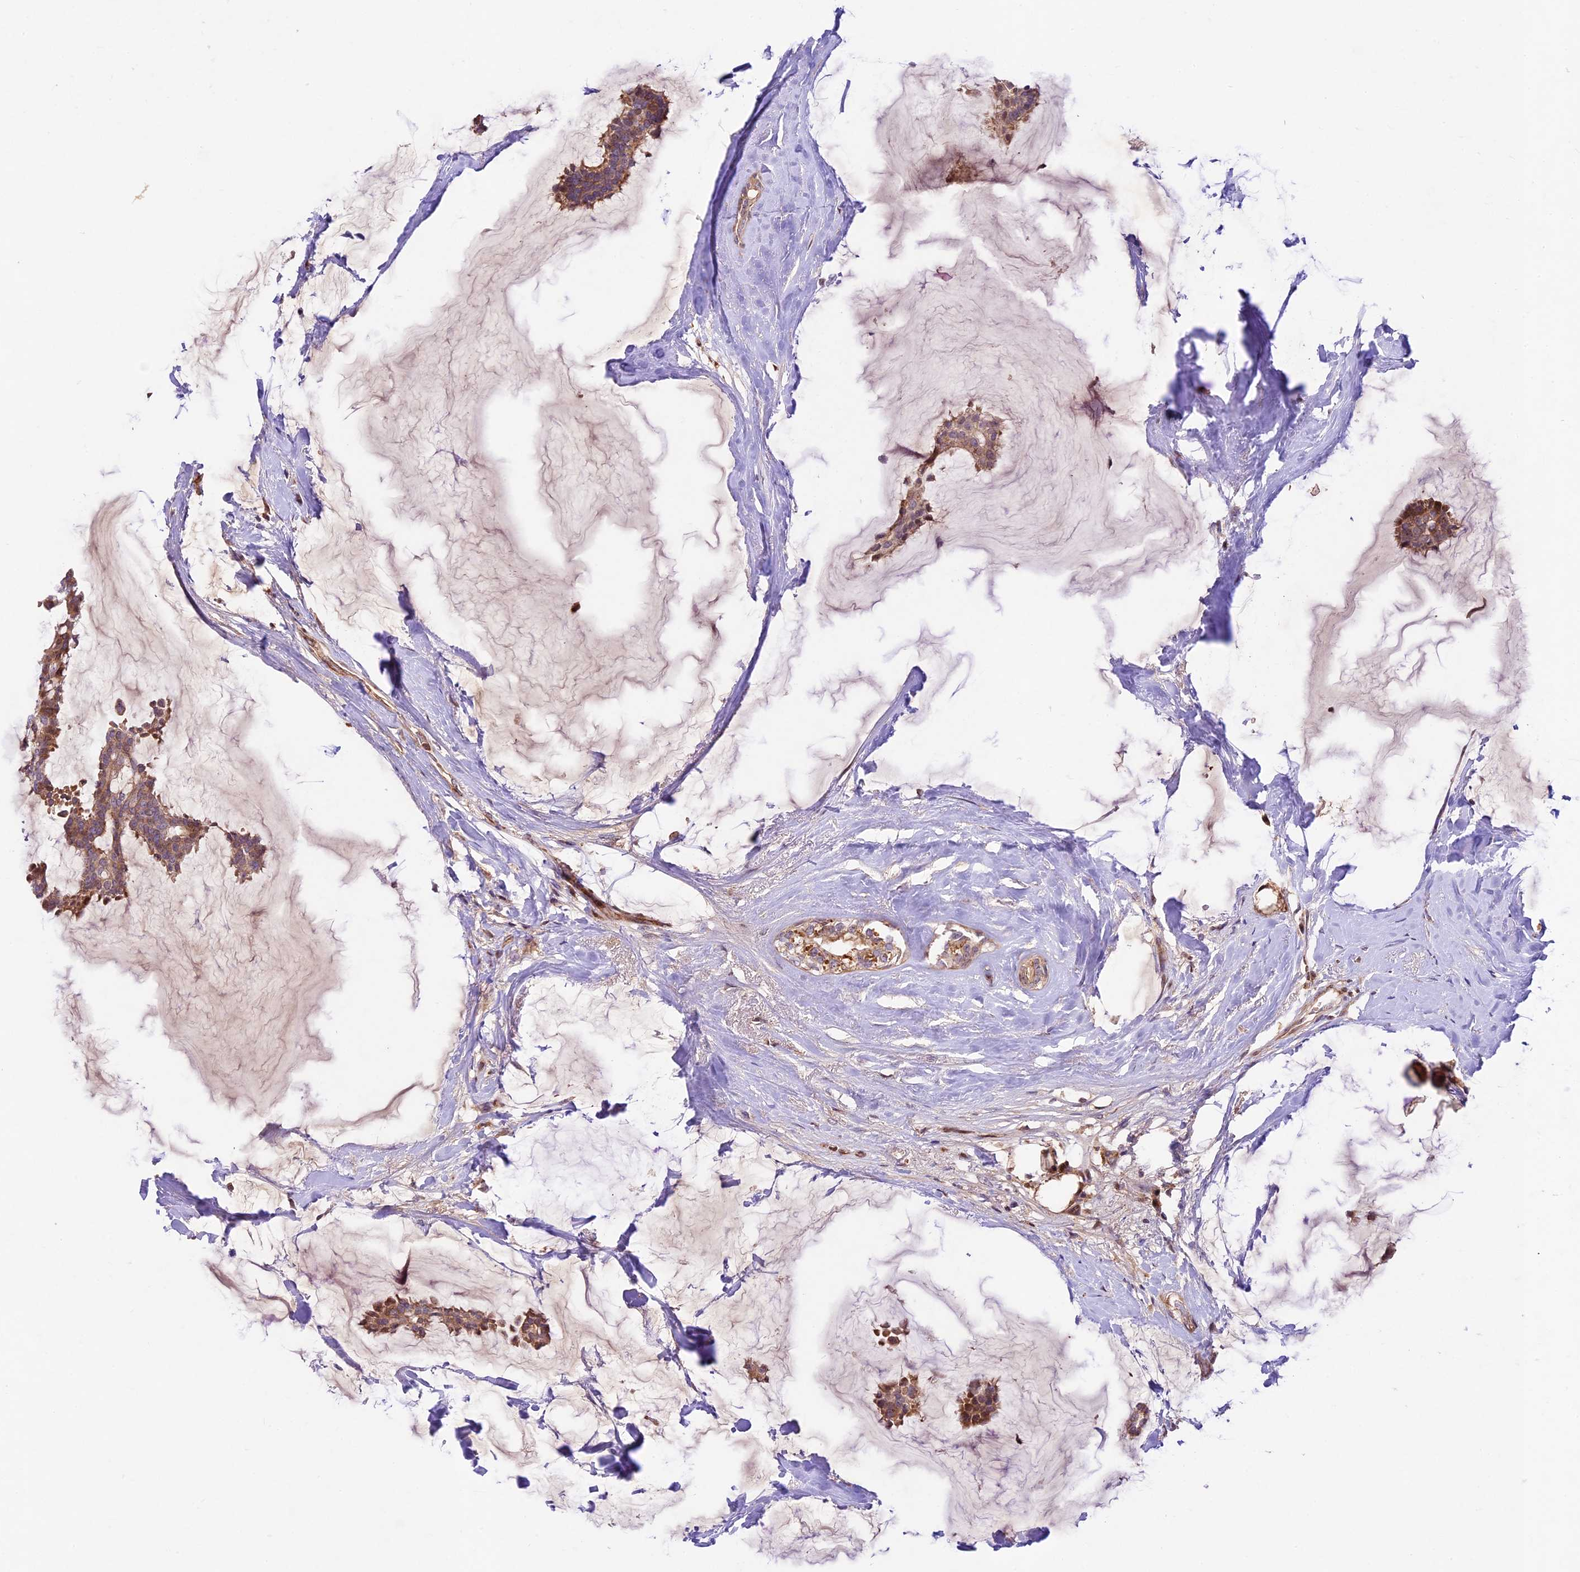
{"staining": {"intensity": "moderate", "quantity": ">75%", "location": "cytoplasmic/membranous"}, "tissue": "breast cancer", "cell_type": "Tumor cells", "image_type": "cancer", "snomed": [{"axis": "morphology", "description": "Duct carcinoma"}, {"axis": "topography", "description": "Breast"}], "caption": "The immunohistochemical stain shows moderate cytoplasmic/membranous positivity in tumor cells of infiltrating ductal carcinoma (breast) tissue.", "gene": "CCSER1", "patient": {"sex": "female", "age": 93}}